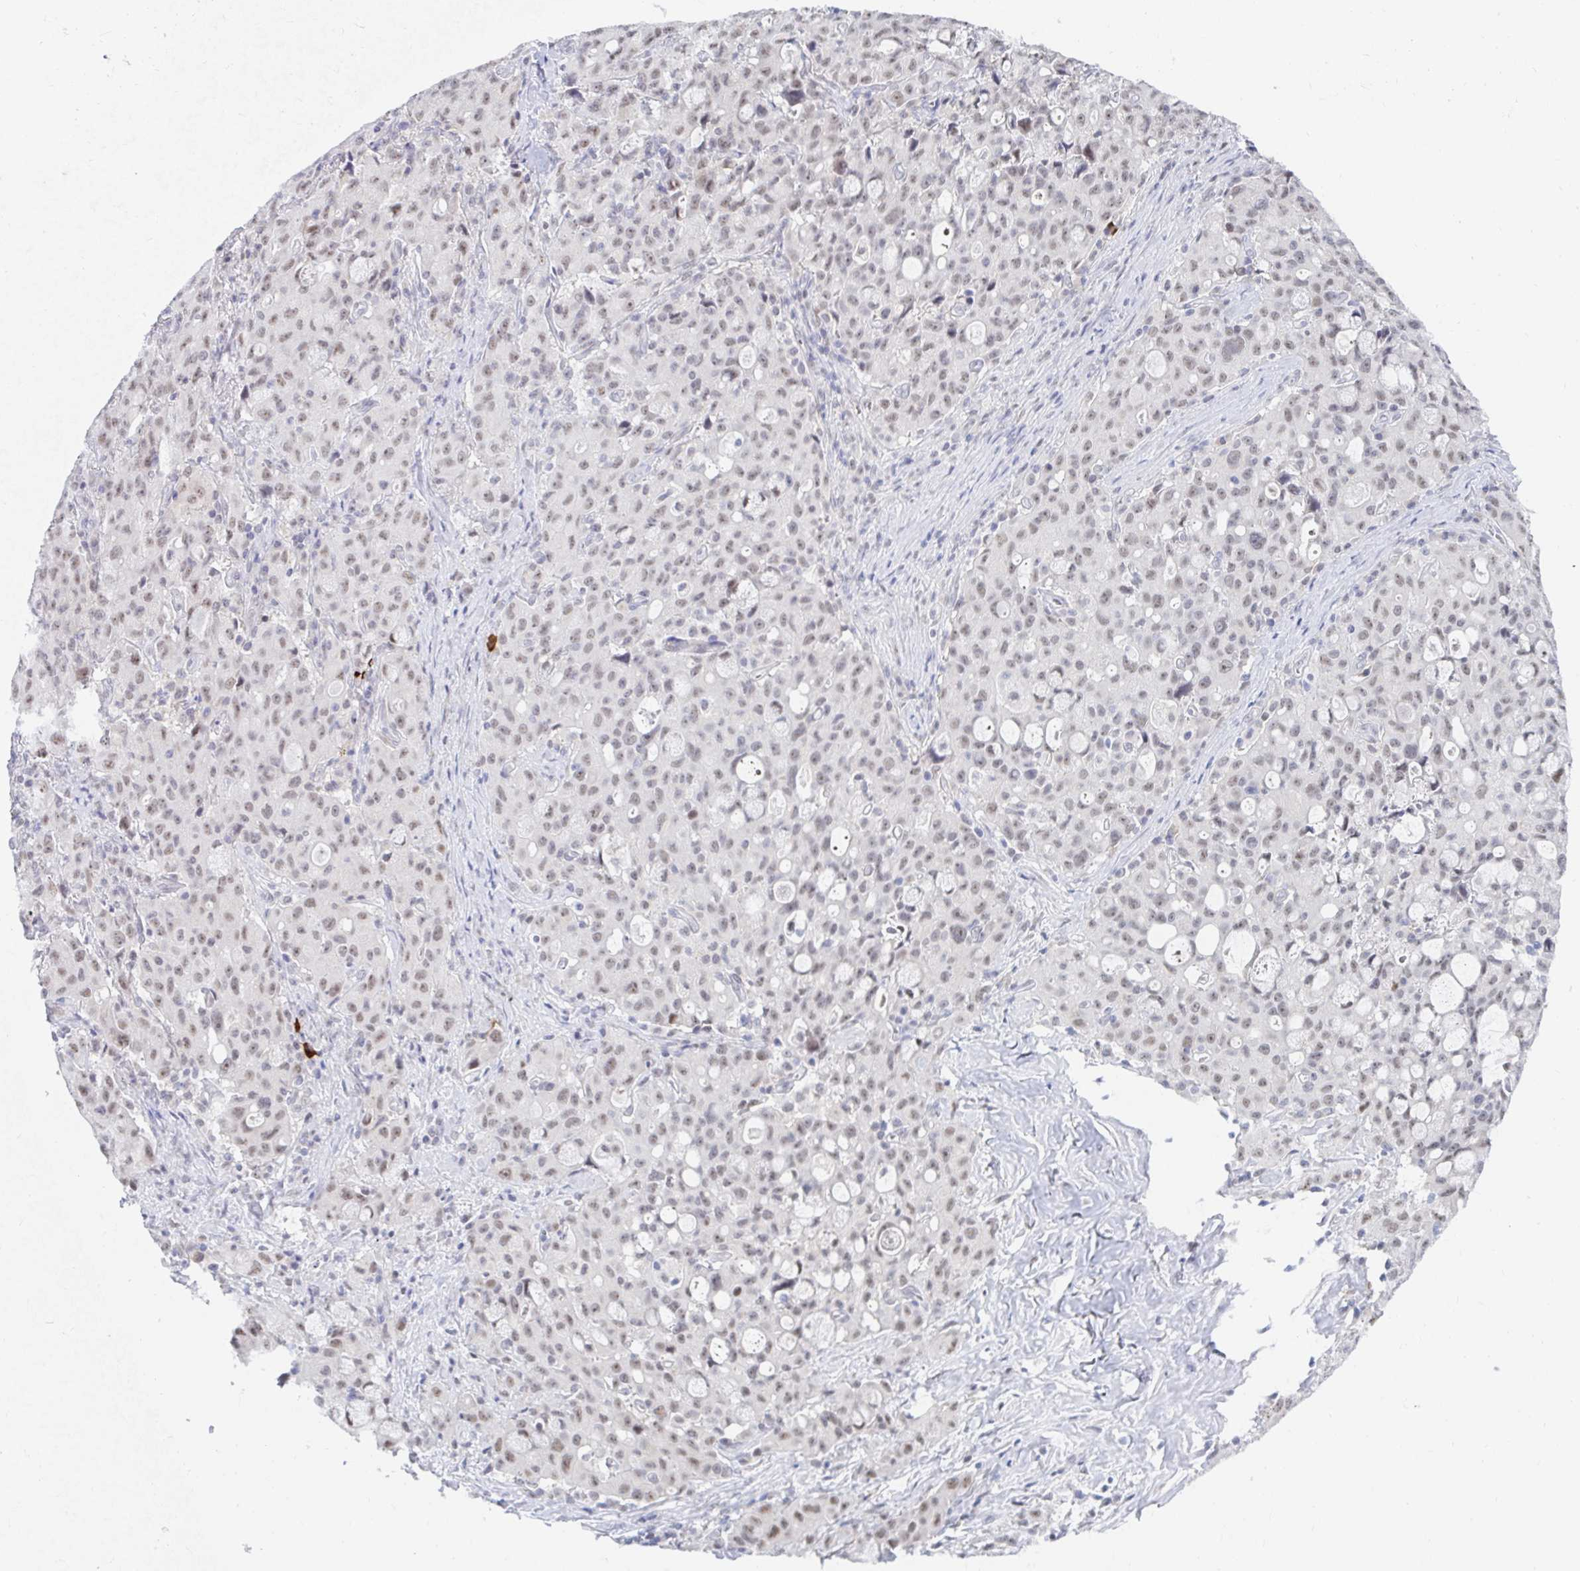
{"staining": {"intensity": "weak", "quantity": ">75%", "location": "nuclear"}, "tissue": "lung cancer", "cell_type": "Tumor cells", "image_type": "cancer", "snomed": [{"axis": "morphology", "description": "Adenocarcinoma, NOS"}, {"axis": "topography", "description": "Lung"}], "caption": "Lung cancer (adenocarcinoma) tissue demonstrates weak nuclear positivity in about >75% of tumor cells", "gene": "COL28A1", "patient": {"sex": "female", "age": 44}}